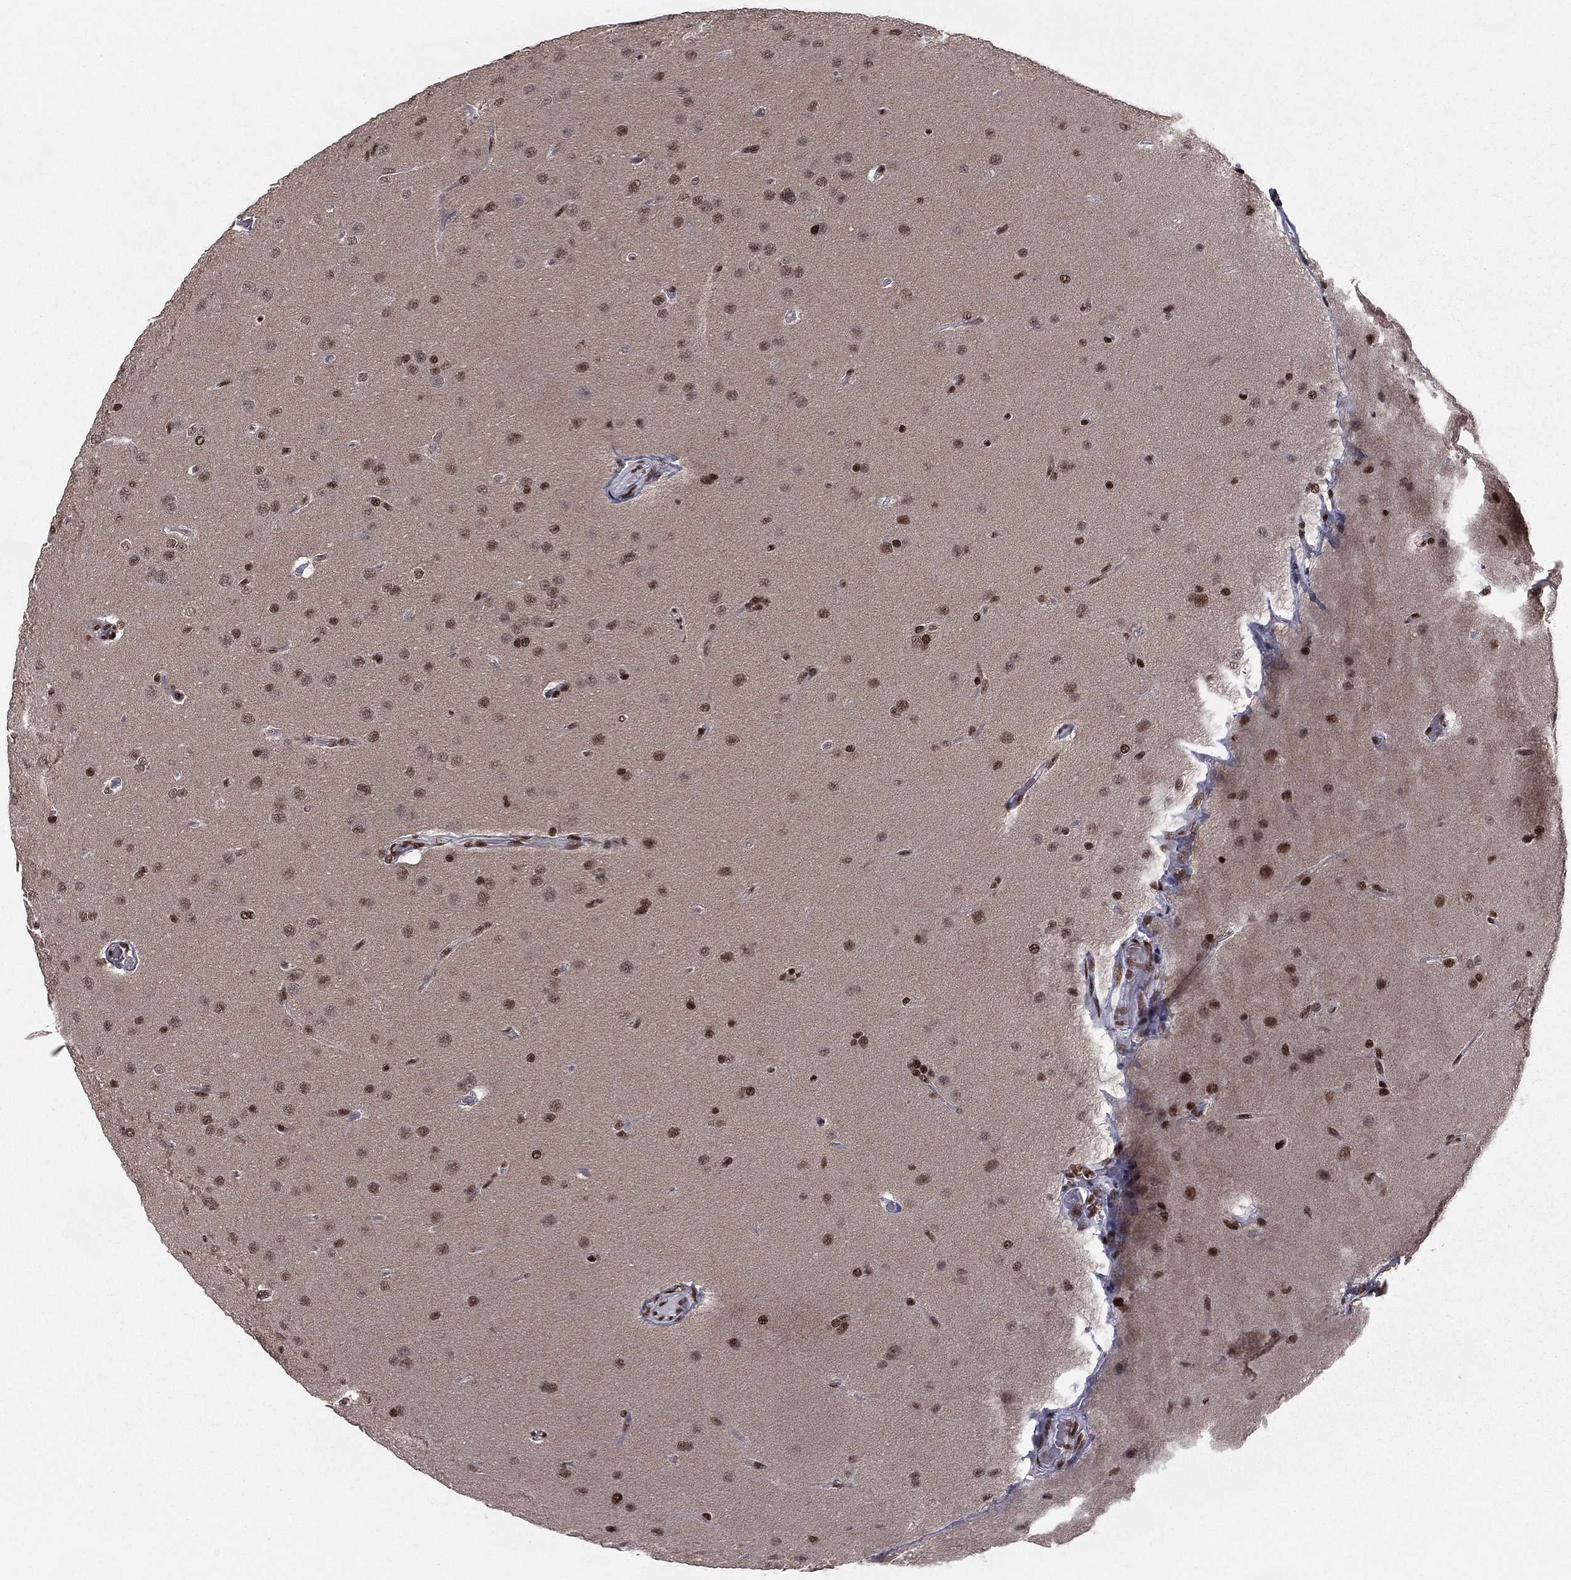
{"staining": {"intensity": "moderate", "quantity": "<25%", "location": "nuclear"}, "tissue": "glioma", "cell_type": "Tumor cells", "image_type": "cancer", "snomed": [{"axis": "morphology", "description": "Glioma, malignant, Low grade"}, {"axis": "topography", "description": "Brain"}], "caption": "This is an image of immunohistochemistry (IHC) staining of malignant low-grade glioma, which shows moderate positivity in the nuclear of tumor cells.", "gene": "NFYB", "patient": {"sex": "female", "age": 32}}